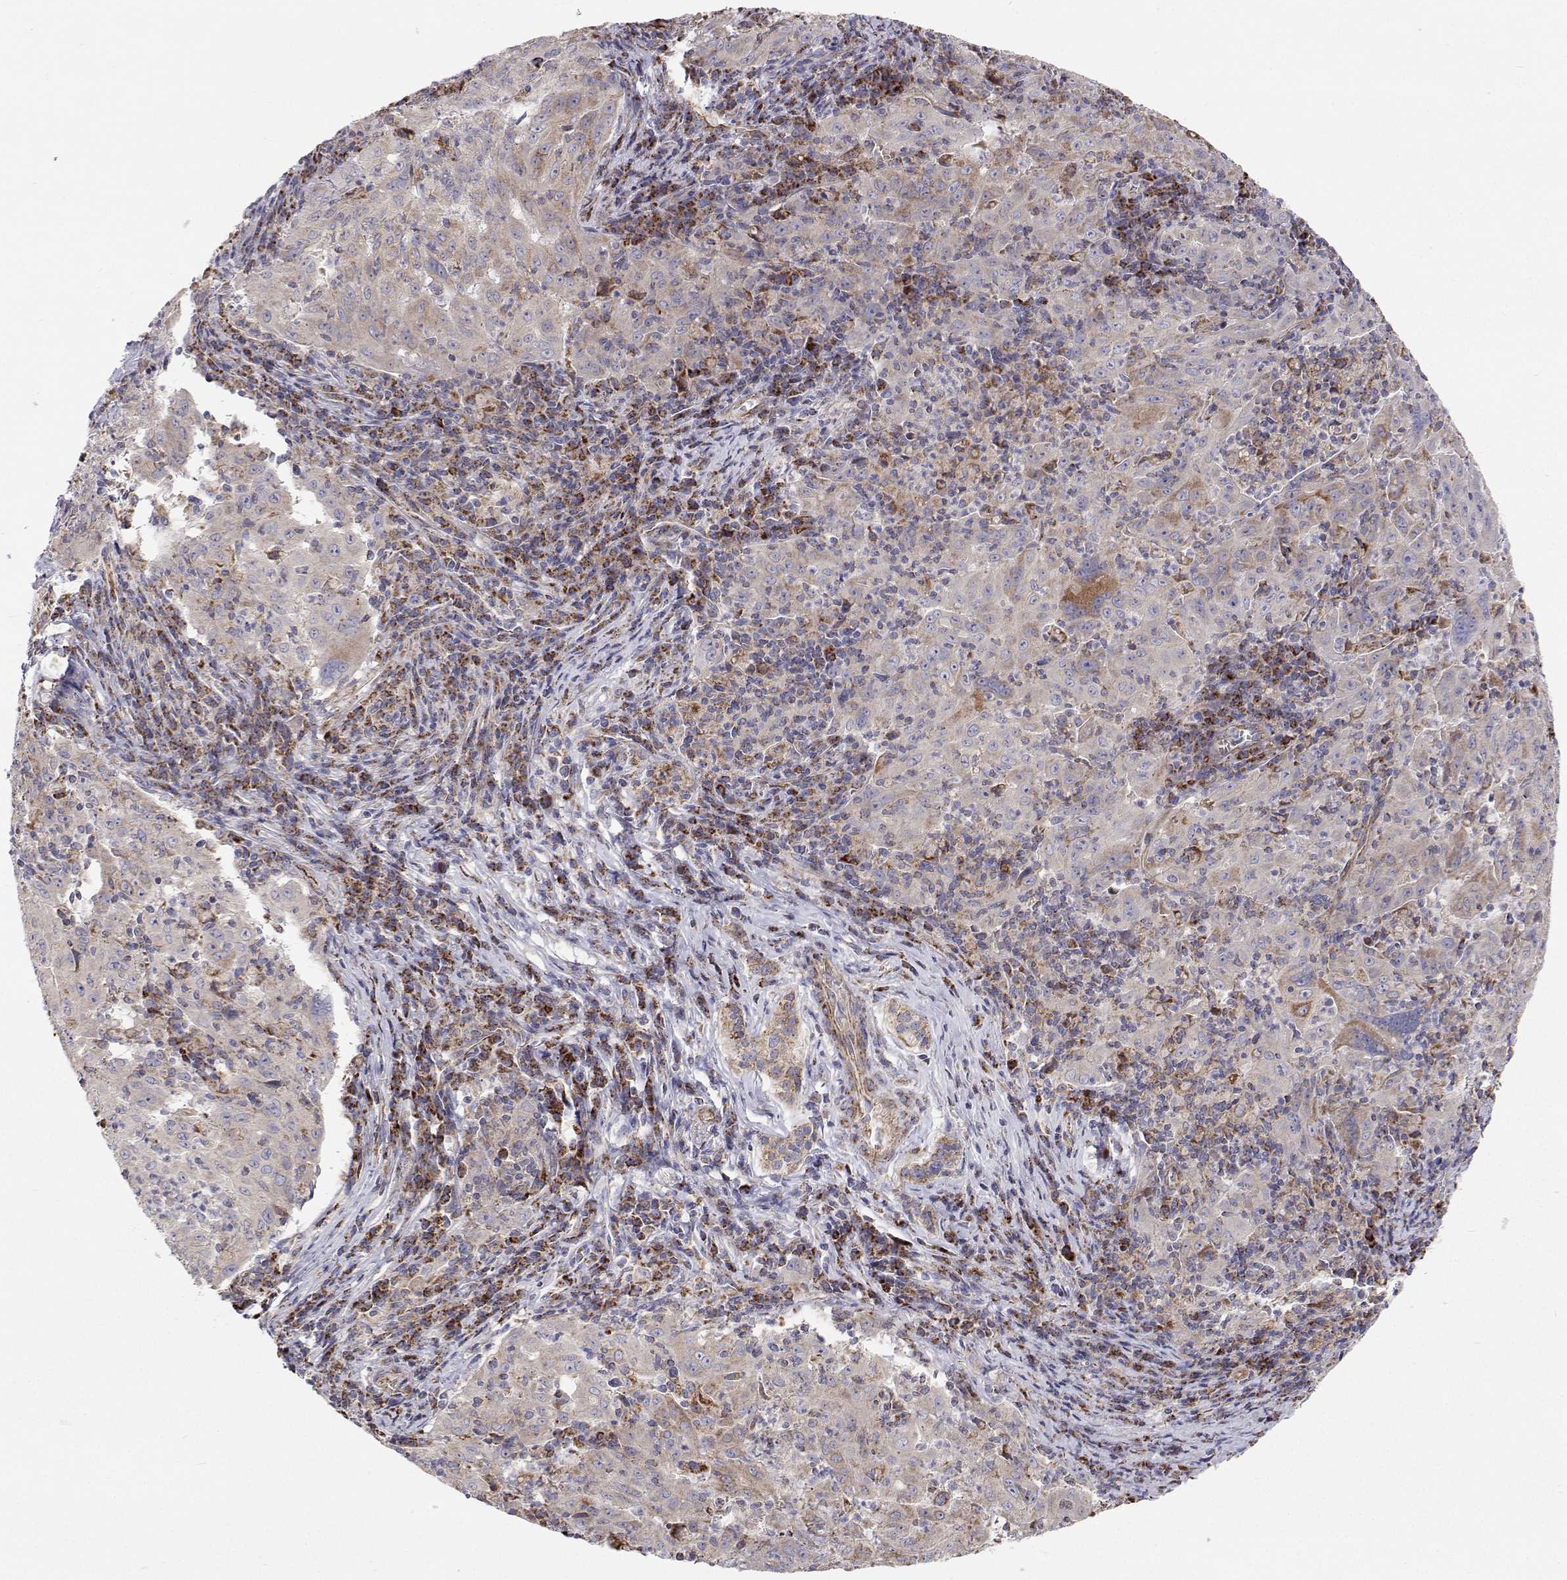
{"staining": {"intensity": "negative", "quantity": "none", "location": "none"}, "tissue": "pancreatic cancer", "cell_type": "Tumor cells", "image_type": "cancer", "snomed": [{"axis": "morphology", "description": "Adenocarcinoma, NOS"}, {"axis": "topography", "description": "Pancreas"}], "caption": "An image of pancreatic cancer (adenocarcinoma) stained for a protein shows no brown staining in tumor cells. The staining was performed using DAB (3,3'-diaminobenzidine) to visualize the protein expression in brown, while the nuclei were stained in blue with hematoxylin (Magnification: 20x).", "gene": "SPICE1", "patient": {"sex": "male", "age": 63}}